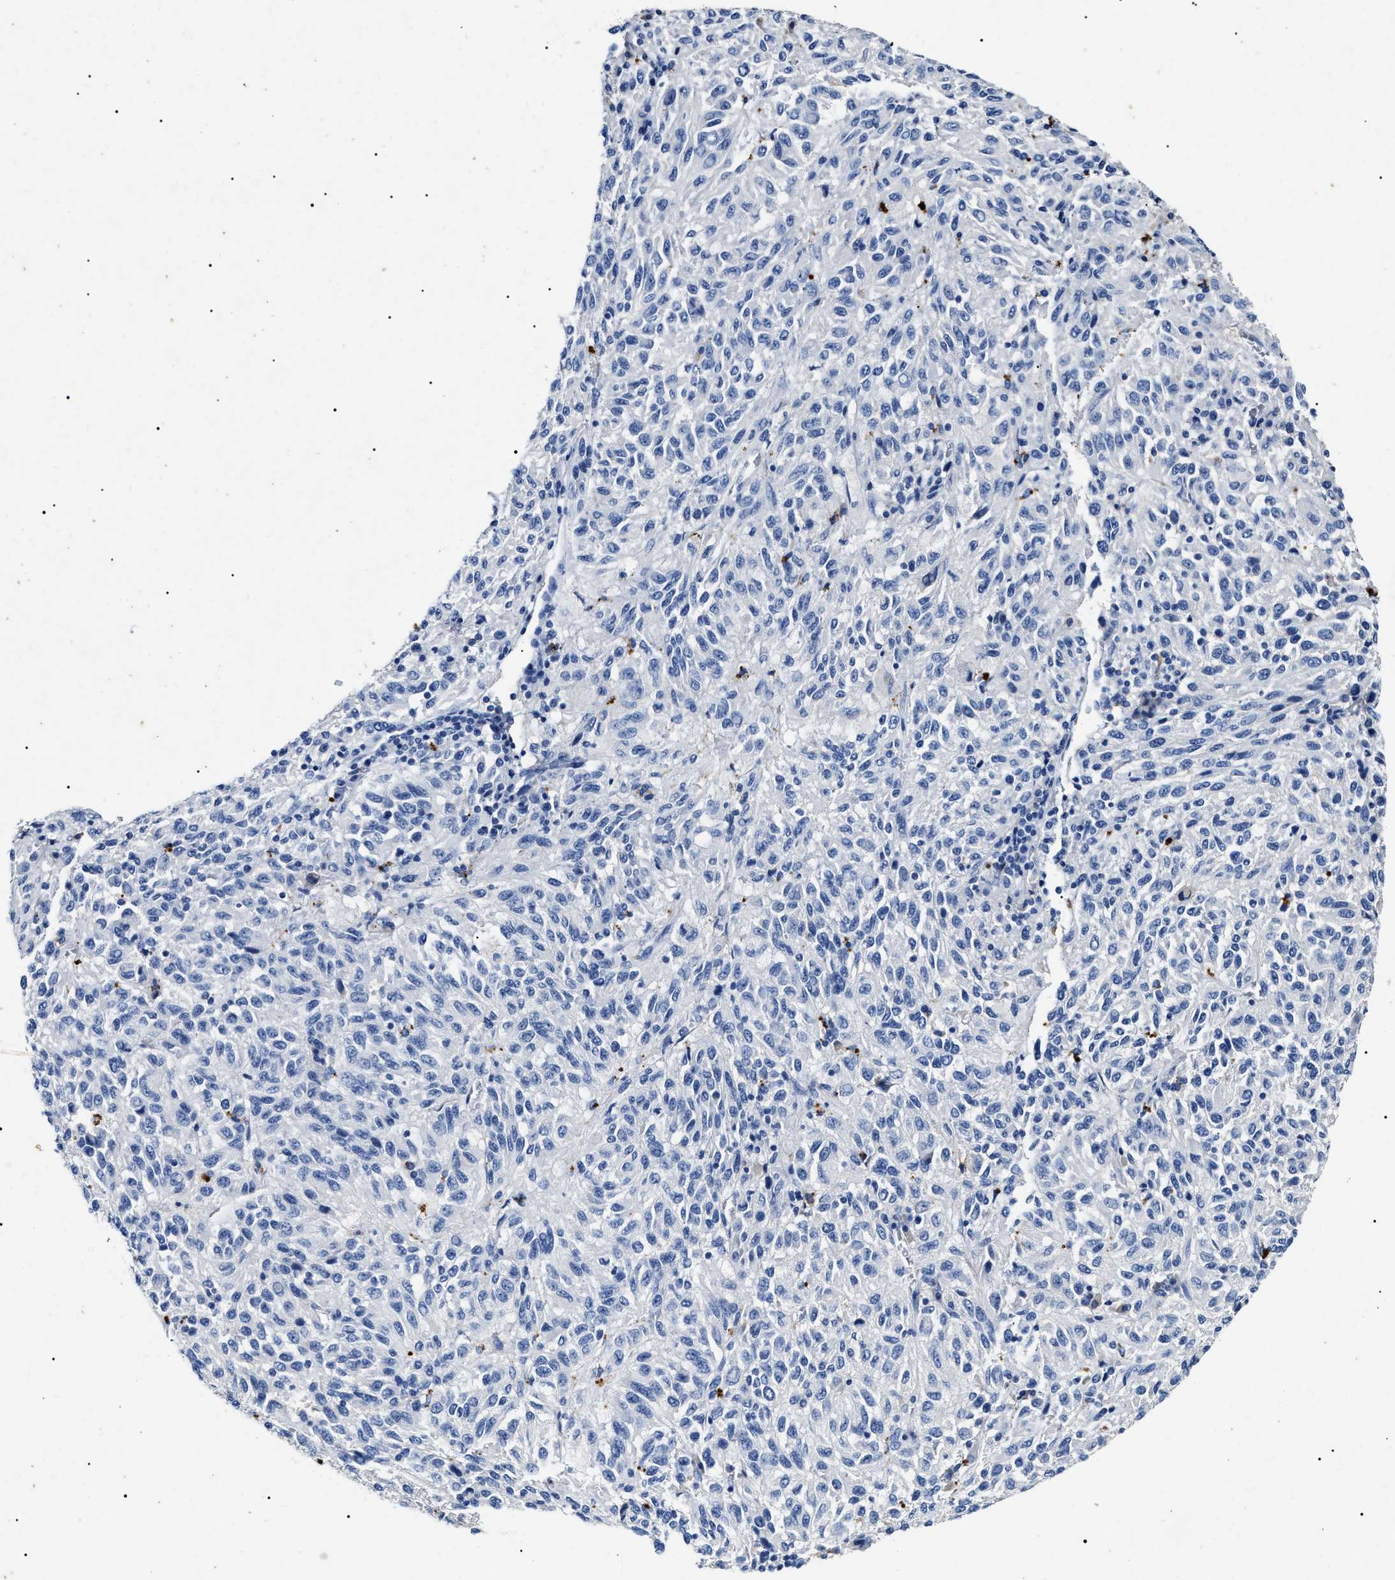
{"staining": {"intensity": "negative", "quantity": "none", "location": "none"}, "tissue": "melanoma", "cell_type": "Tumor cells", "image_type": "cancer", "snomed": [{"axis": "morphology", "description": "Malignant melanoma, Metastatic site"}, {"axis": "topography", "description": "Lung"}], "caption": "Malignant melanoma (metastatic site) was stained to show a protein in brown. There is no significant expression in tumor cells. Brightfield microscopy of IHC stained with DAB (3,3'-diaminobenzidine) (brown) and hematoxylin (blue), captured at high magnification.", "gene": "LRRC8E", "patient": {"sex": "male", "age": 64}}